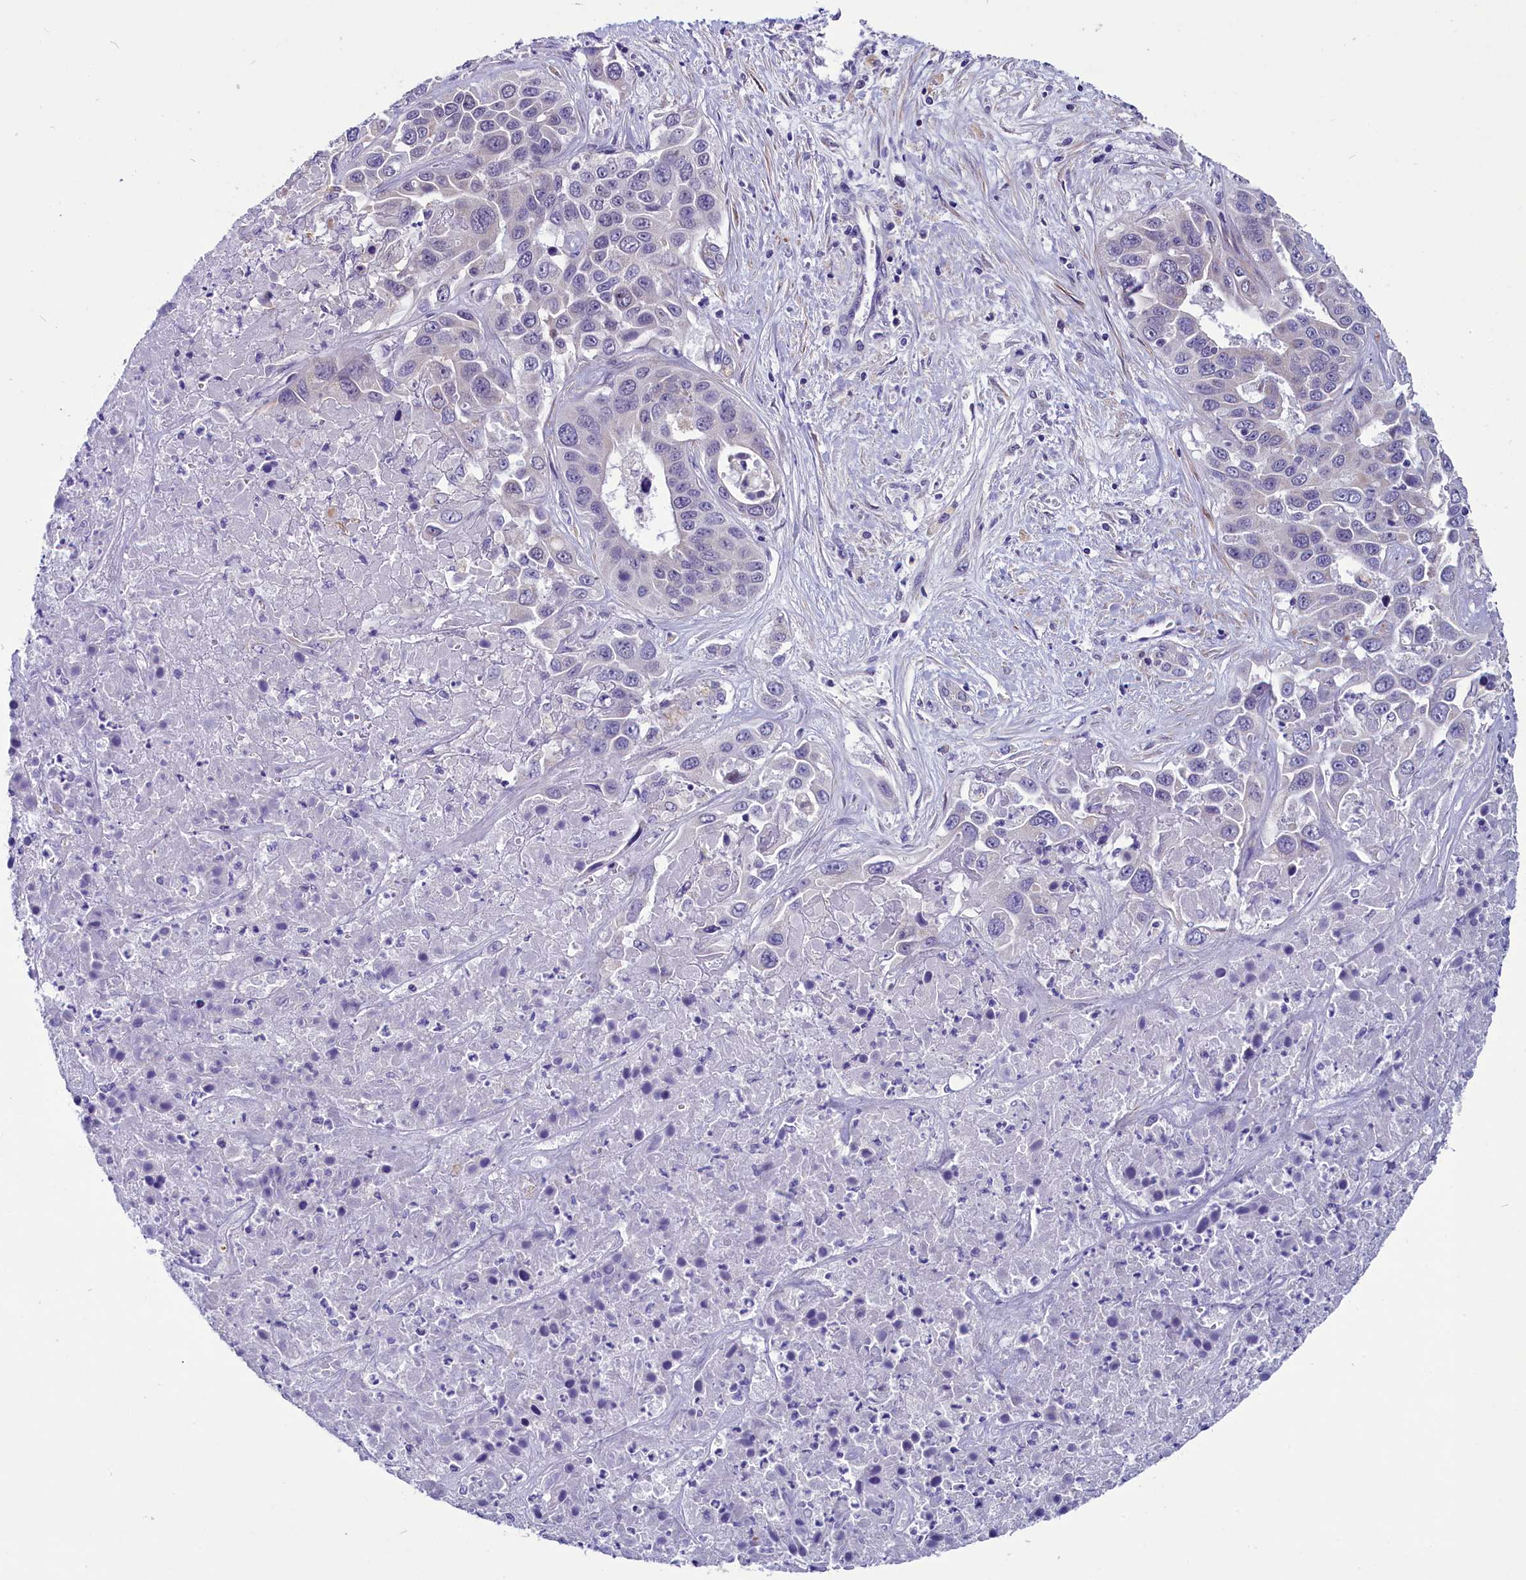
{"staining": {"intensity": "negative", "quantity": "none", "location": "none"}, "tissue": "liver cancer", "cell_type": "Tumor cells", "image_type": "cancer", "snomed": [{"axis": "morphology", "description": "Cholangiocarcinoma"}, {"axis": "topography", "description": "Liver"}], "caption": "Cholangiocarcinoma (liver) stained for a protein using immunohistochemistry demonstrates no expression tumor cells.", "gene": "SCD5", "patient": {"sex": "female", "age": 52}}